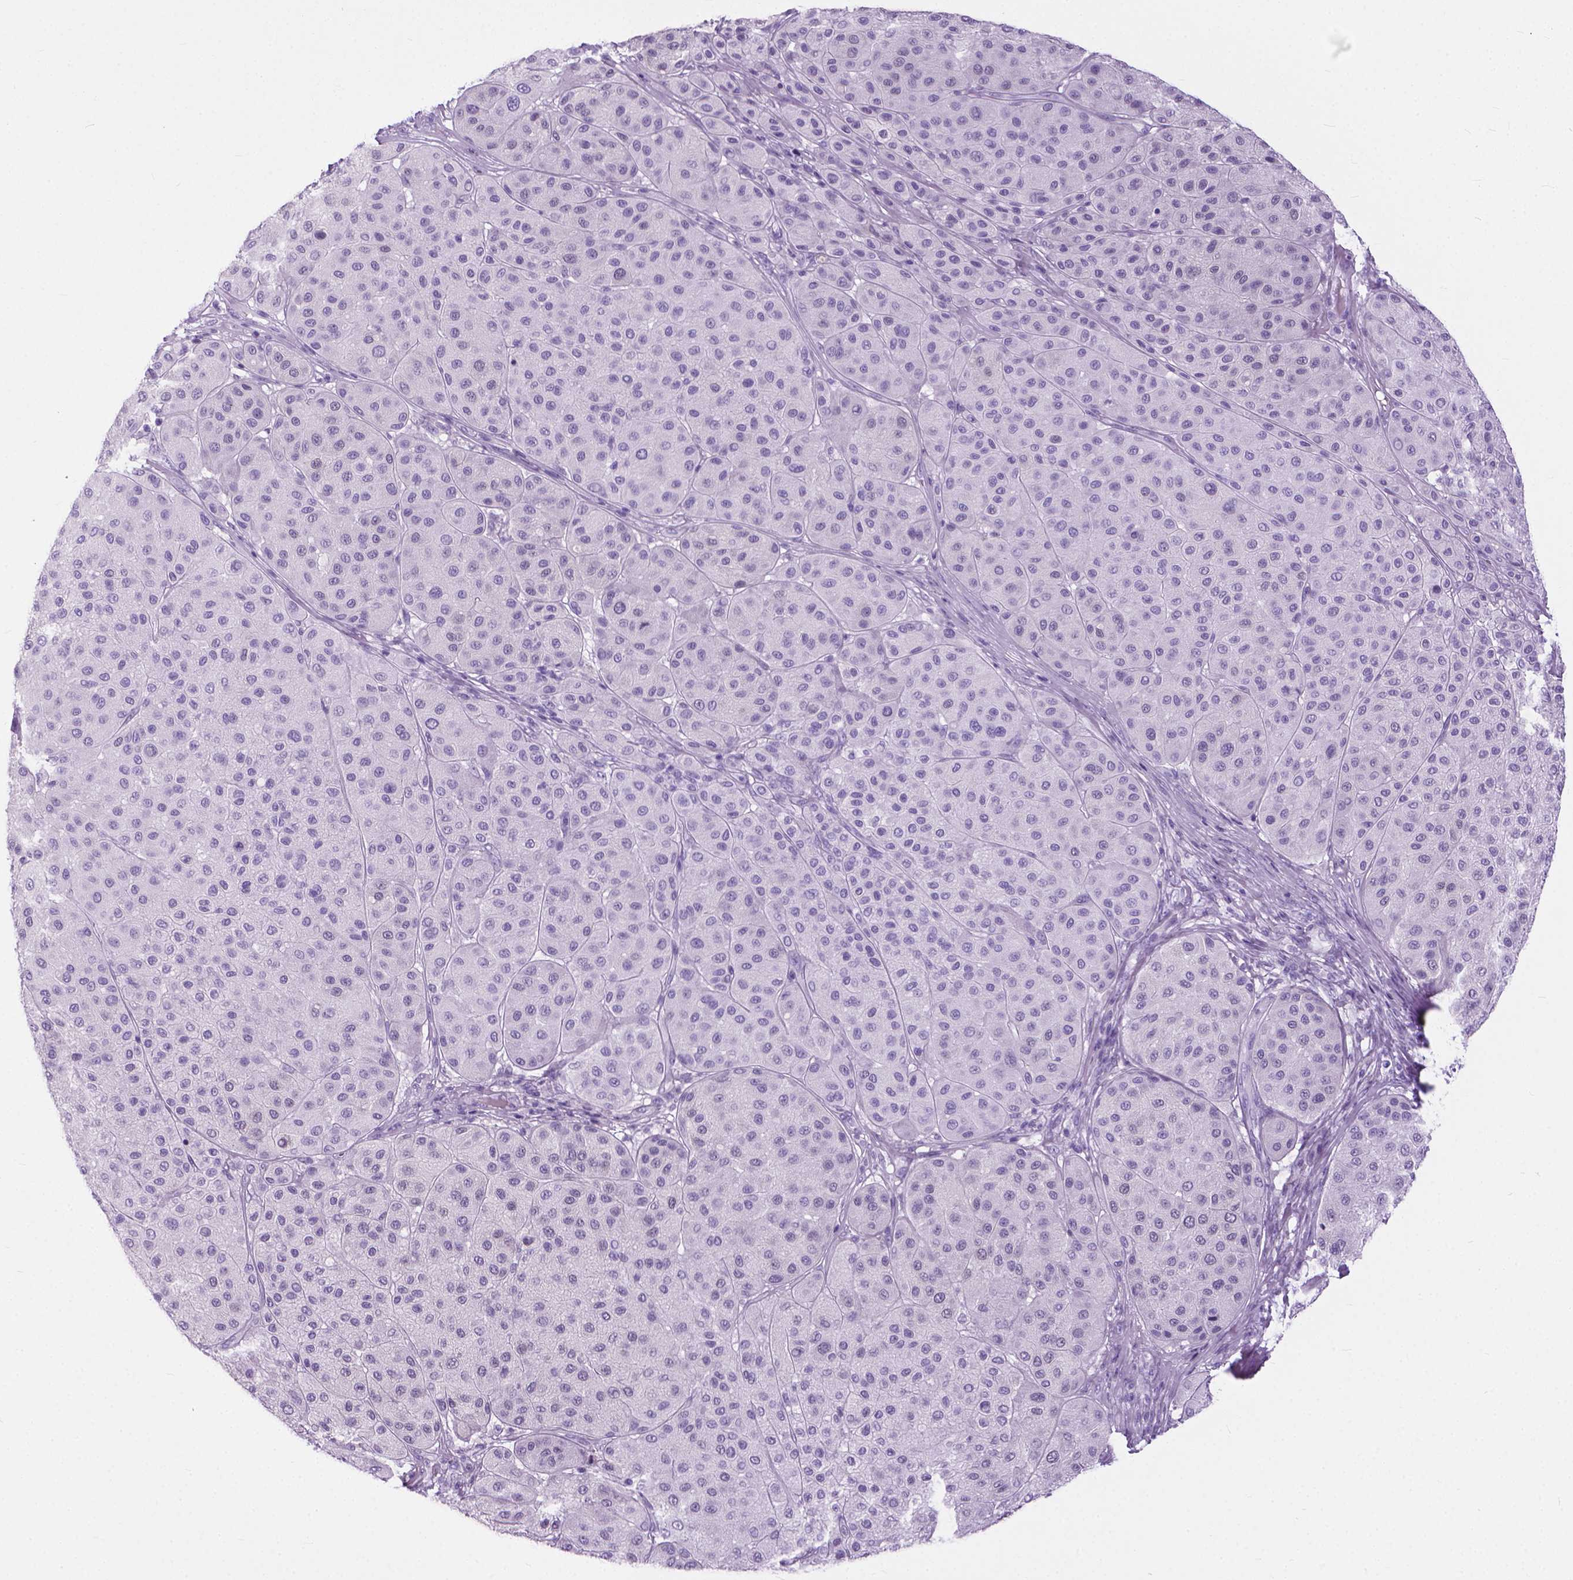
{"staining": {"intensity": "negative", "quantity": "none", "location": "none"}, "tissue": "melanoma", "cell_type": "Tumor cells", "image_type": "cancer", "snomed": [{"axis": "morphology", "description": "Malignant melanoma, Metastatic site"}, {"axis": "topography", "description": "Smooth muscle"}], "caption": "Tumor cells show no significant positivity in malignant melanoma (metastatic site).", "gene": "HTR2B", "patient": {"sex": "male", "age": 41}}